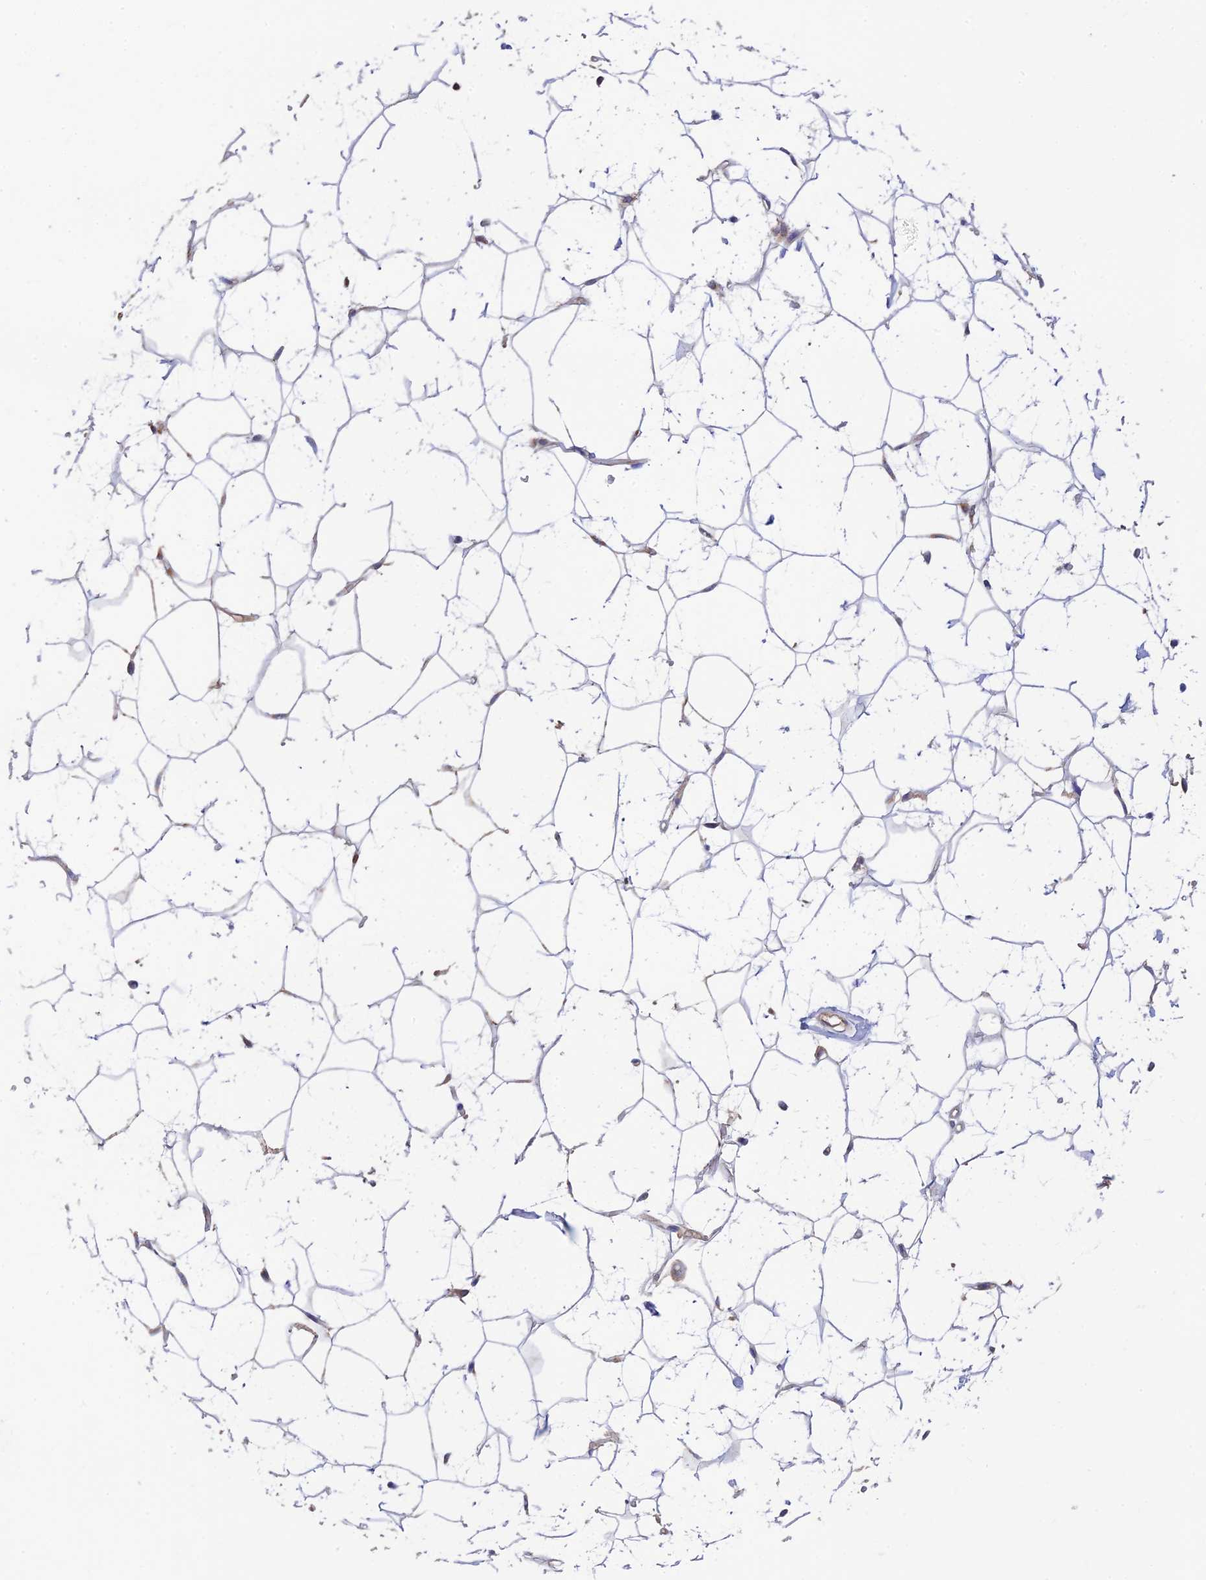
{"staining": {"intensity": "negative", "quantity": "none", "location": "none"}, "tissue": "adipose tissue", "cell_type": "Adipocytes", "image_type": "normal", "snomed": [{"axis": "morphology", "description": "Normal tissue, NOS"}, {"axis": "topography", "description": "Breast"}], "caption": "Immunohistochemistry micrograph of benign human adipose tissue stained for a protein (brown), which reveals no positivity in adipocytes. Nuclei are stained in blue.", "gene": "RANBP6", "patient": {"sex": "female", "age": 26}}